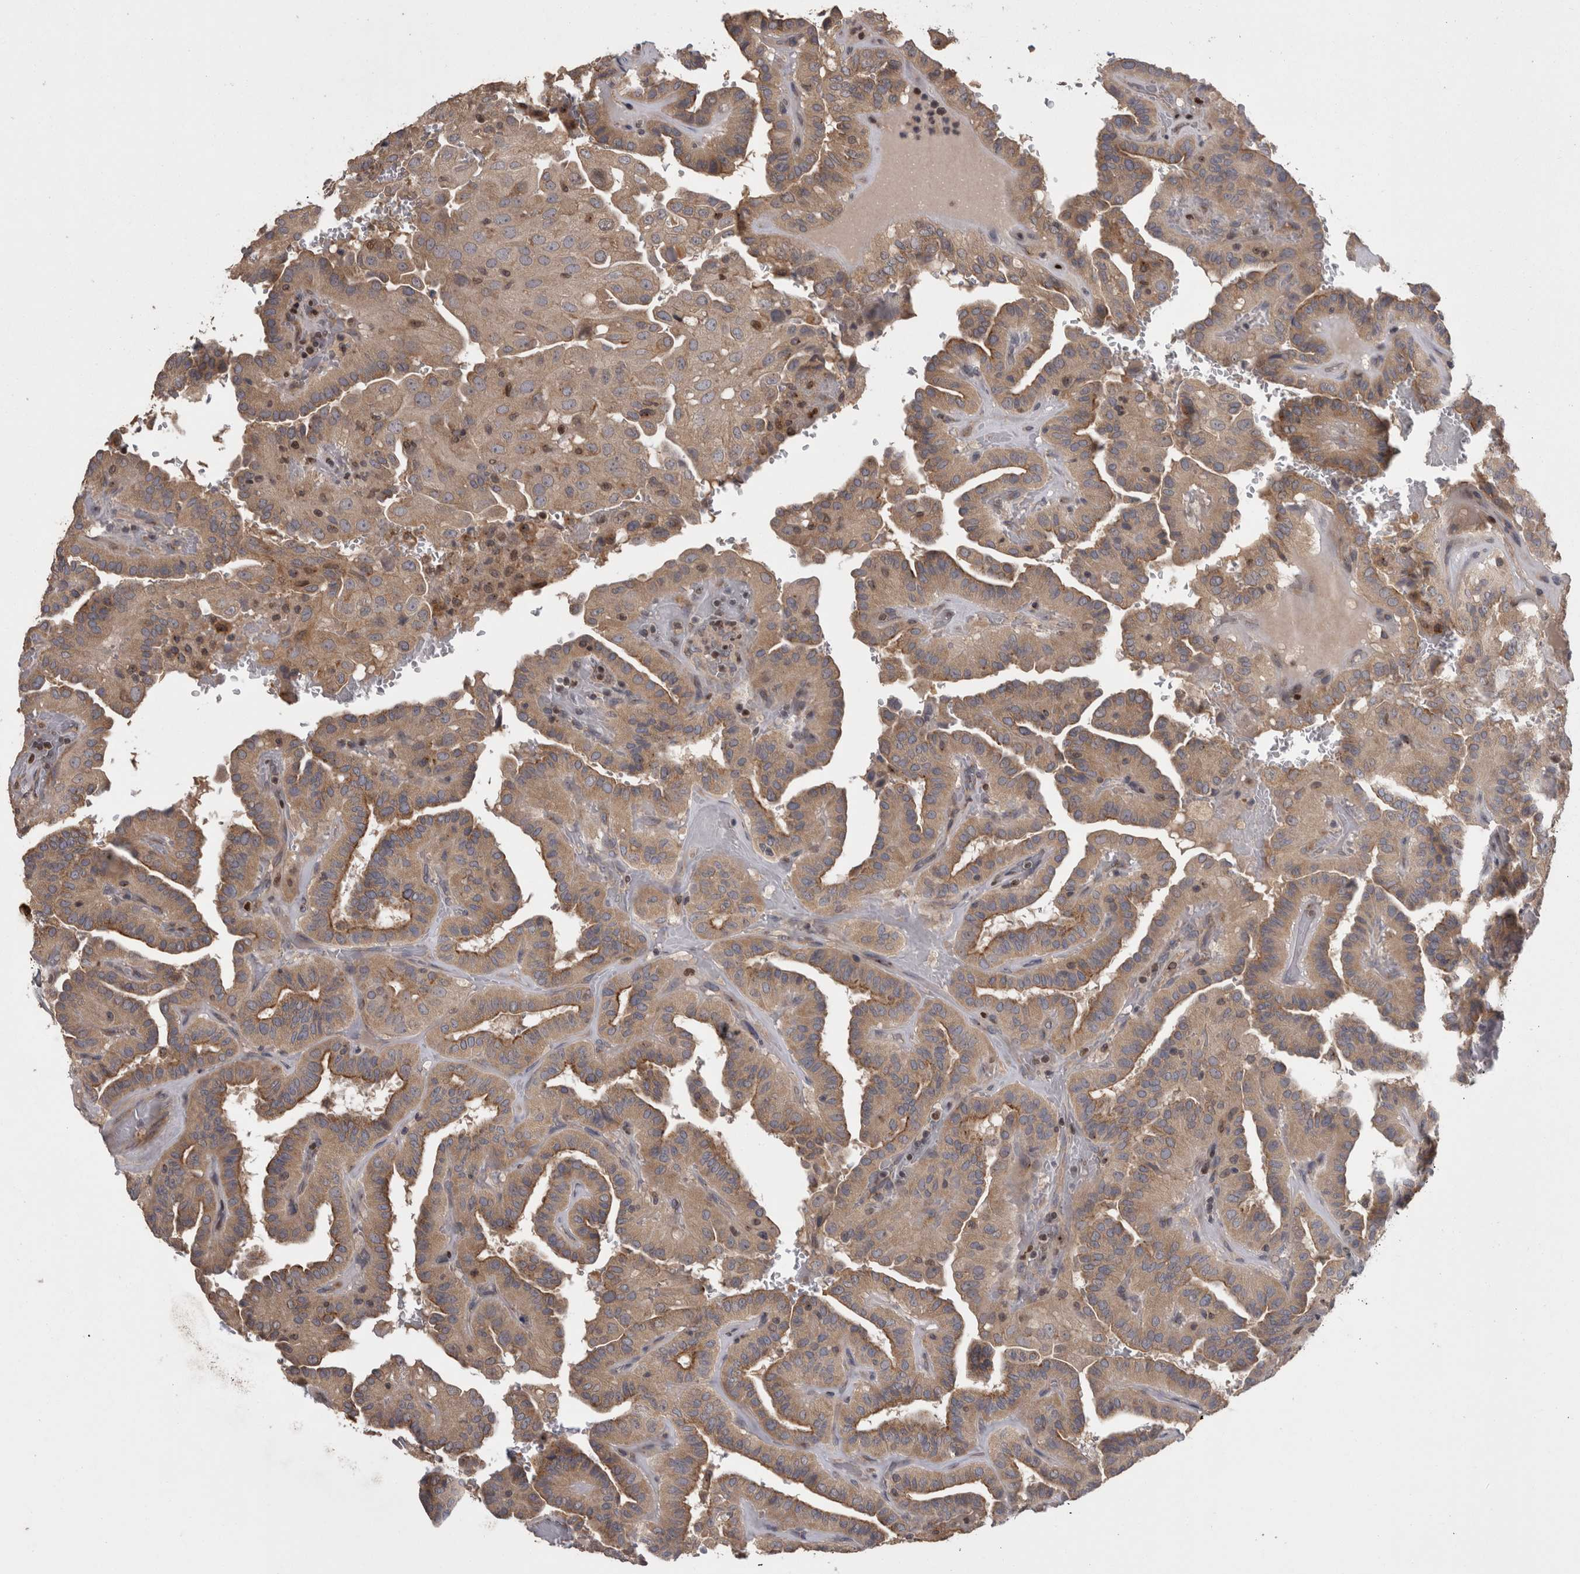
{"staining": {"intensity": "moderate", "quantity": ">75%", "location": "cytoplasmic/membranous"}, "tissue": "thyroid cancer", "cell_type": "Tumor cells", "image_type": "cancer", "snomed": [{"axis": "morphology", "description": "Papillary adenocarcinoma, NOS"}, {"axis": "topography", "description": "Thyroid gland"}], "caption": "High-power microscopy captured an immunohistochemistry (IHC) image of thyroid cancer, revealing moderate cytoplasmic/membranous positivity in approximately >75% of tumor cells. Immunohistochemistry (ihc) stains the protein in brown and the nuclei are stained blue.", "gene": "PCM1", "patient": {"sex": "male", "age": 77}}